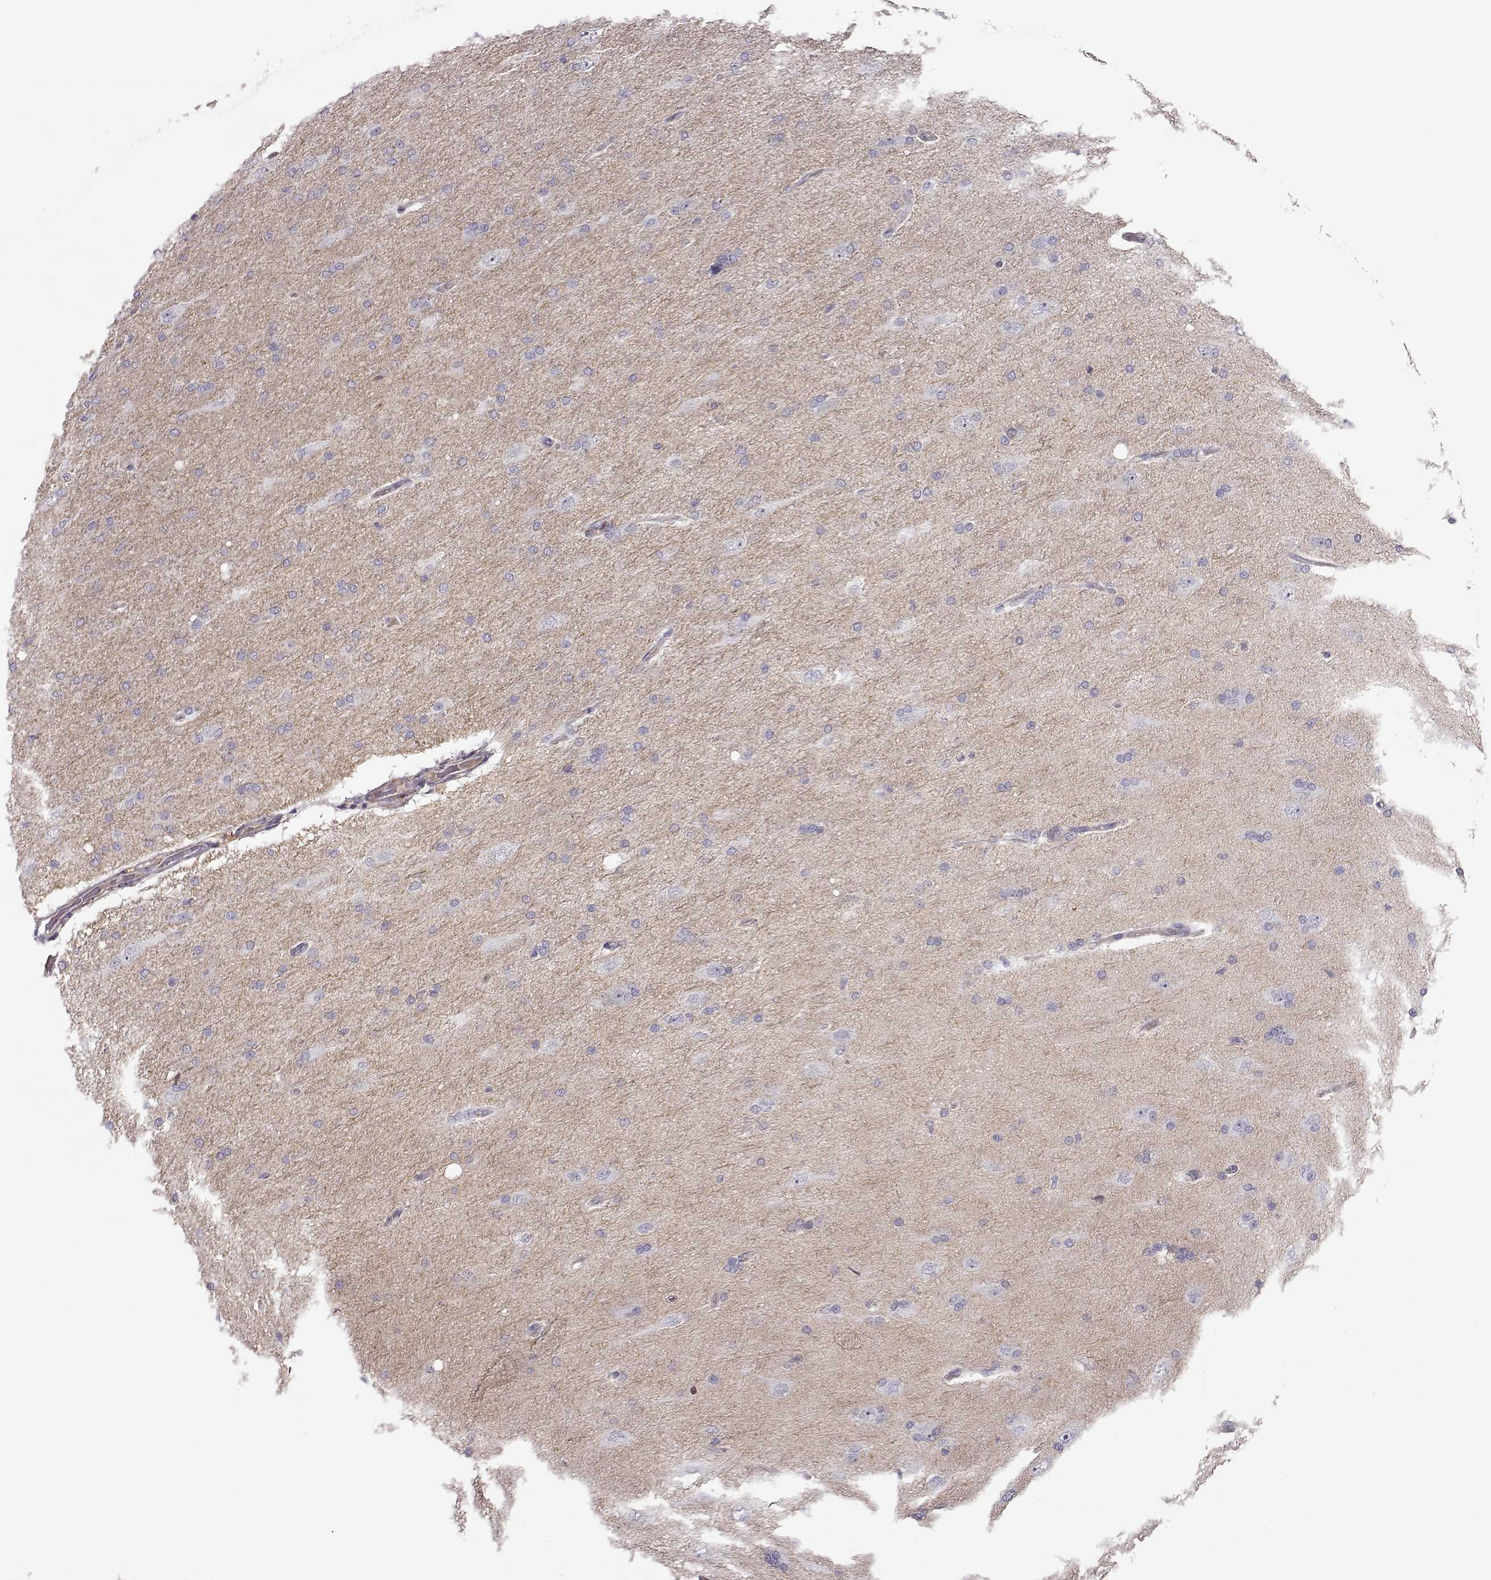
{"staining": {"intensity": "negative", "quantity": "none", "location": "none"}, "tissue": "glioma", "cell_type": "Tumor cells", "image_type": "cancer", "snomed": [{"axis": "morphology", "description": "Glioma, malignant, High grade"}, {"axis": "topography", "description": "Cerebral cortex"}], "caption": "The immunohistochemistry (IHC) photomicrograph has no significant expression in tumor cells of malignant glioma (high-grade) tissue.", "gene": "TRIM69", "patient": {"sex": "male", "age": 70}}